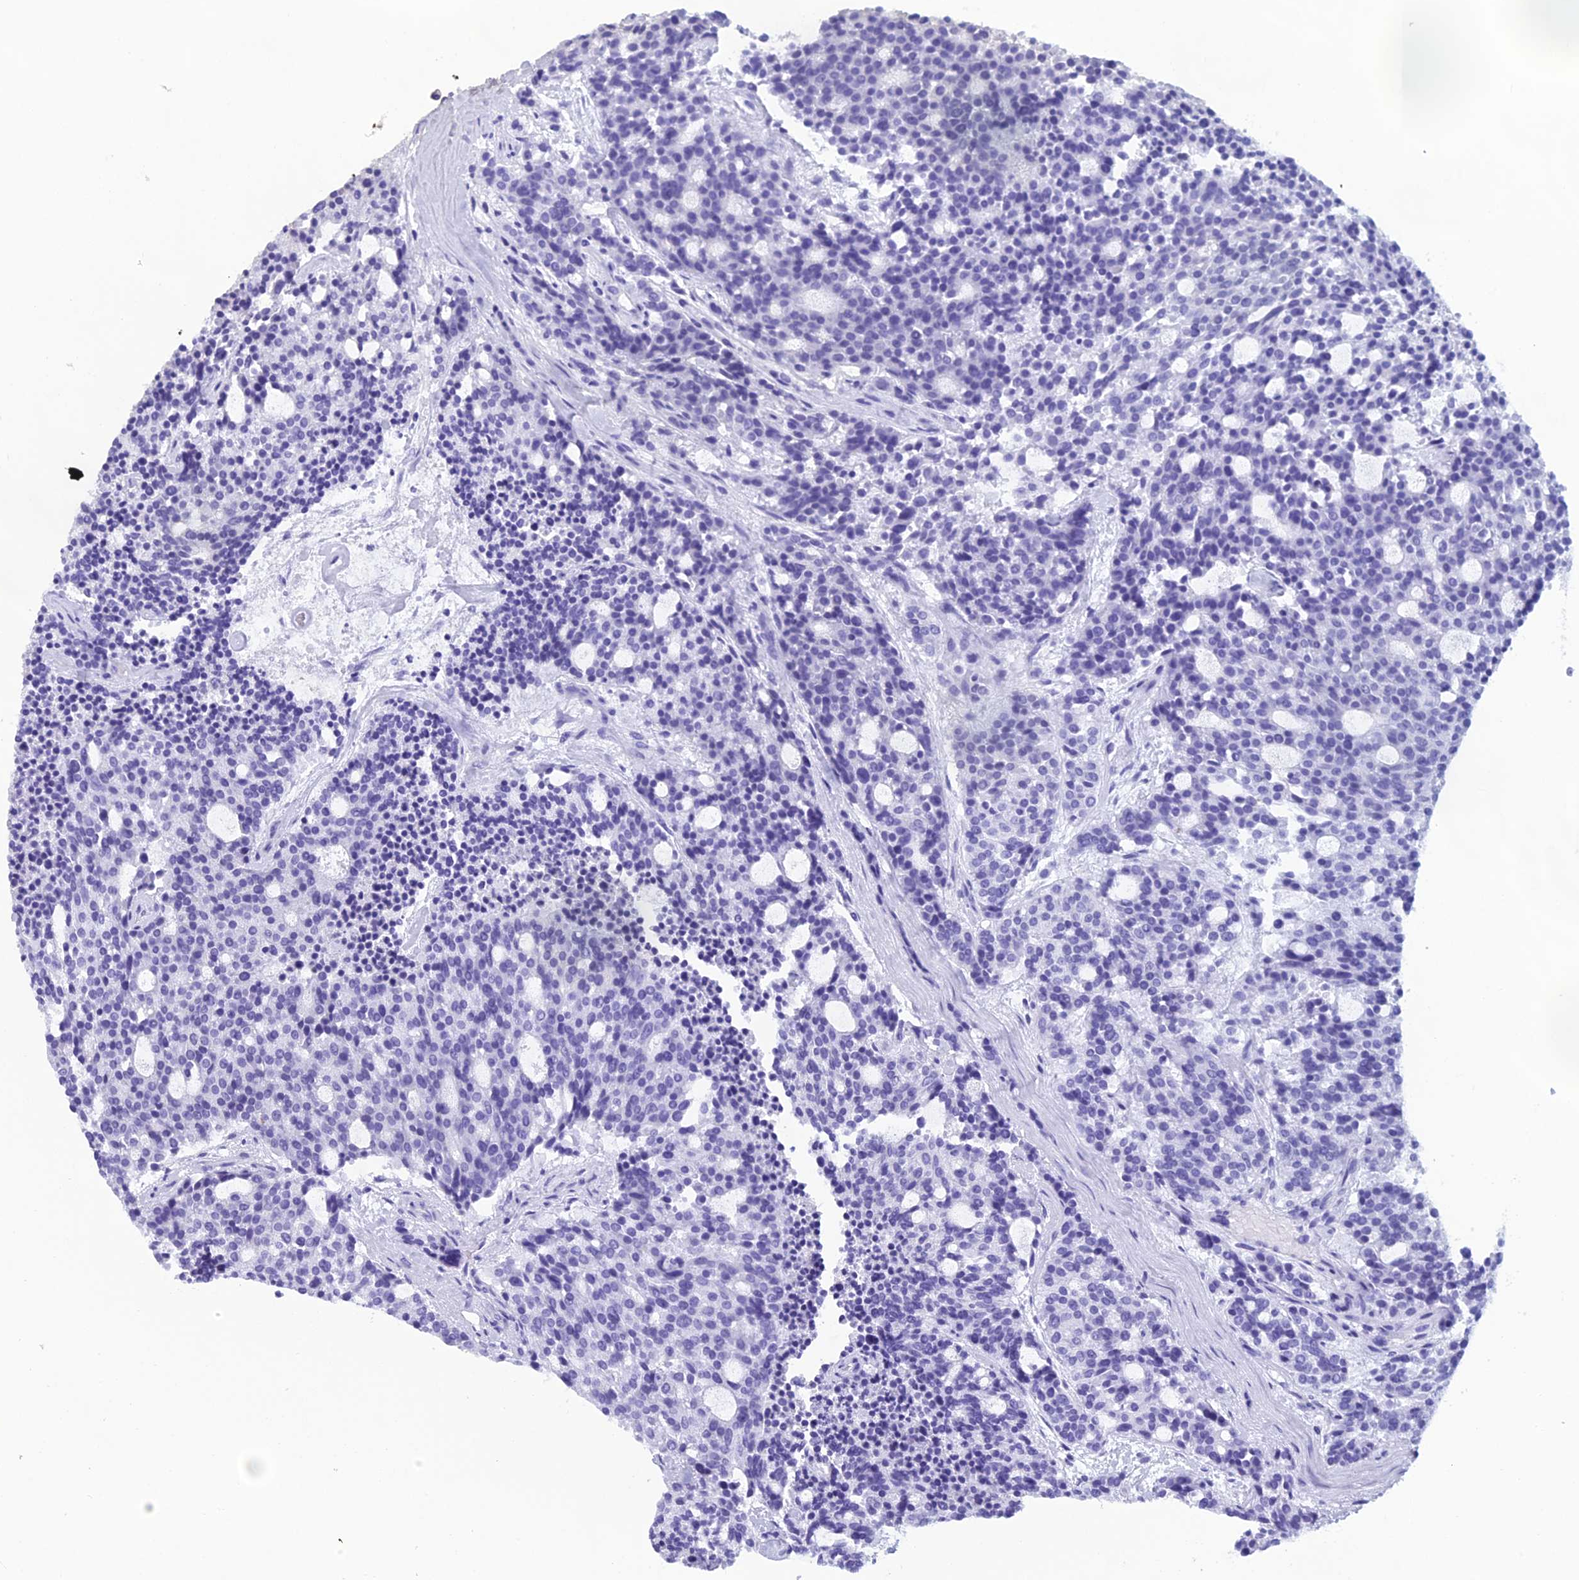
{"staining": {"intensity": "negative", "quantity": "none", "location": "none"}, "tissue": "carcinoid", "cell_type": "Tumor cells", "image_type": "cancer", "snomed": [{"axis": "morphology", "description": "Carcinoid, malignant, NOS"}, {"axis": "topography", "description": "Pancreas"}], "caption": "High power microscopy image of an IHC image of malignant carcinoid, revealing no significant staining in tumor cells.", "gene": "GRWD1", "patient": {"sex": "female", "age": 54}}